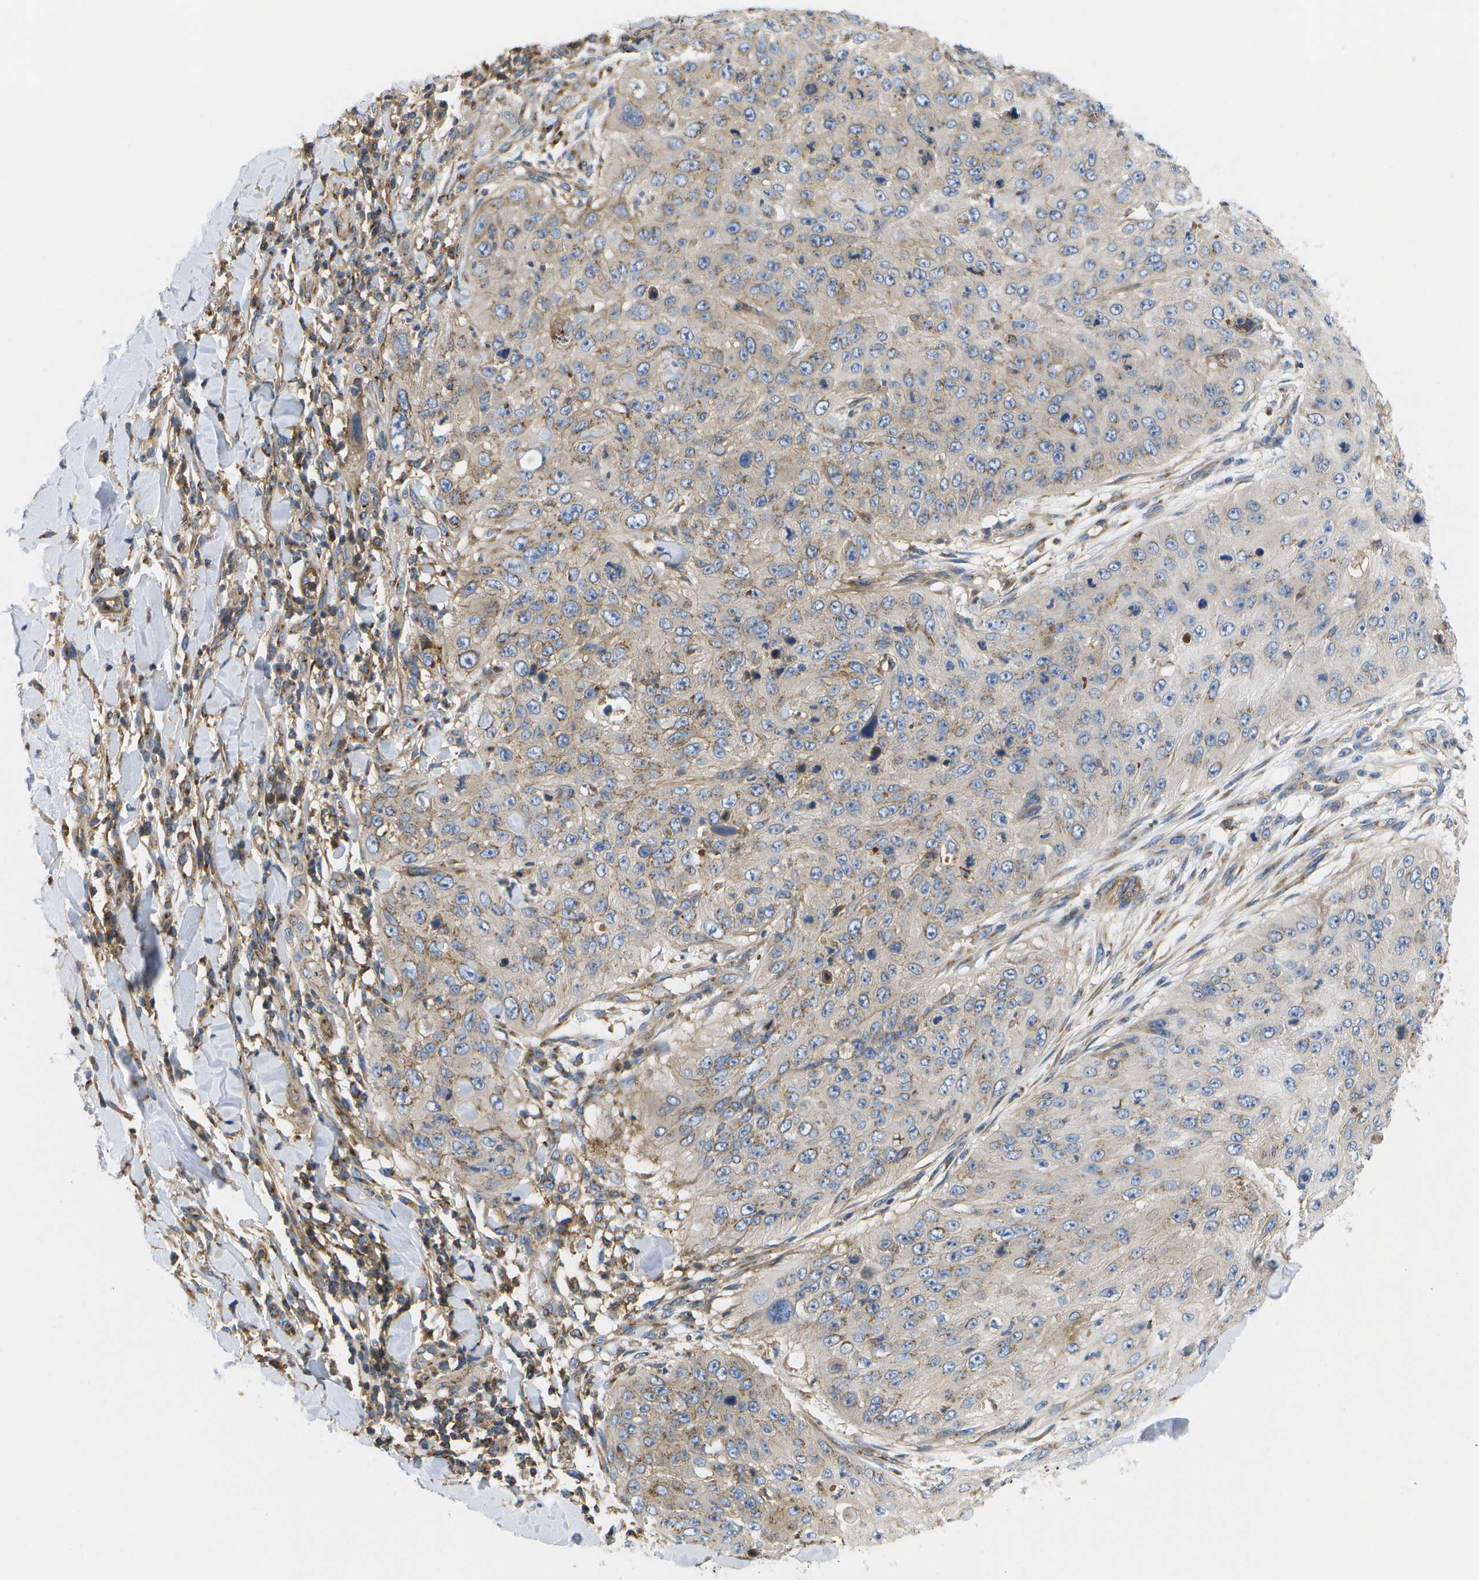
{"staining": {"intensity": "weak", "quantity": ">75%", "location": "cytoplasmic/membranous"}, "tissue": "skin cancer", "cell_type": "Tumor cells", "image_type": "cancer", "snomed": [{"axis": "morphology", "description": "Squamous cell carcinoma, NOS"}, {"axis": "topography", "description": "Skin"}], "caption": "Protein staining of skin cancer (squamous cell carcinoma) tissue demonstrates weak cytoplasmic/membranous positivity in about >75% of tumor cells.", "gene": "BST2", "patient": {"sex": "female", "age": 80}}